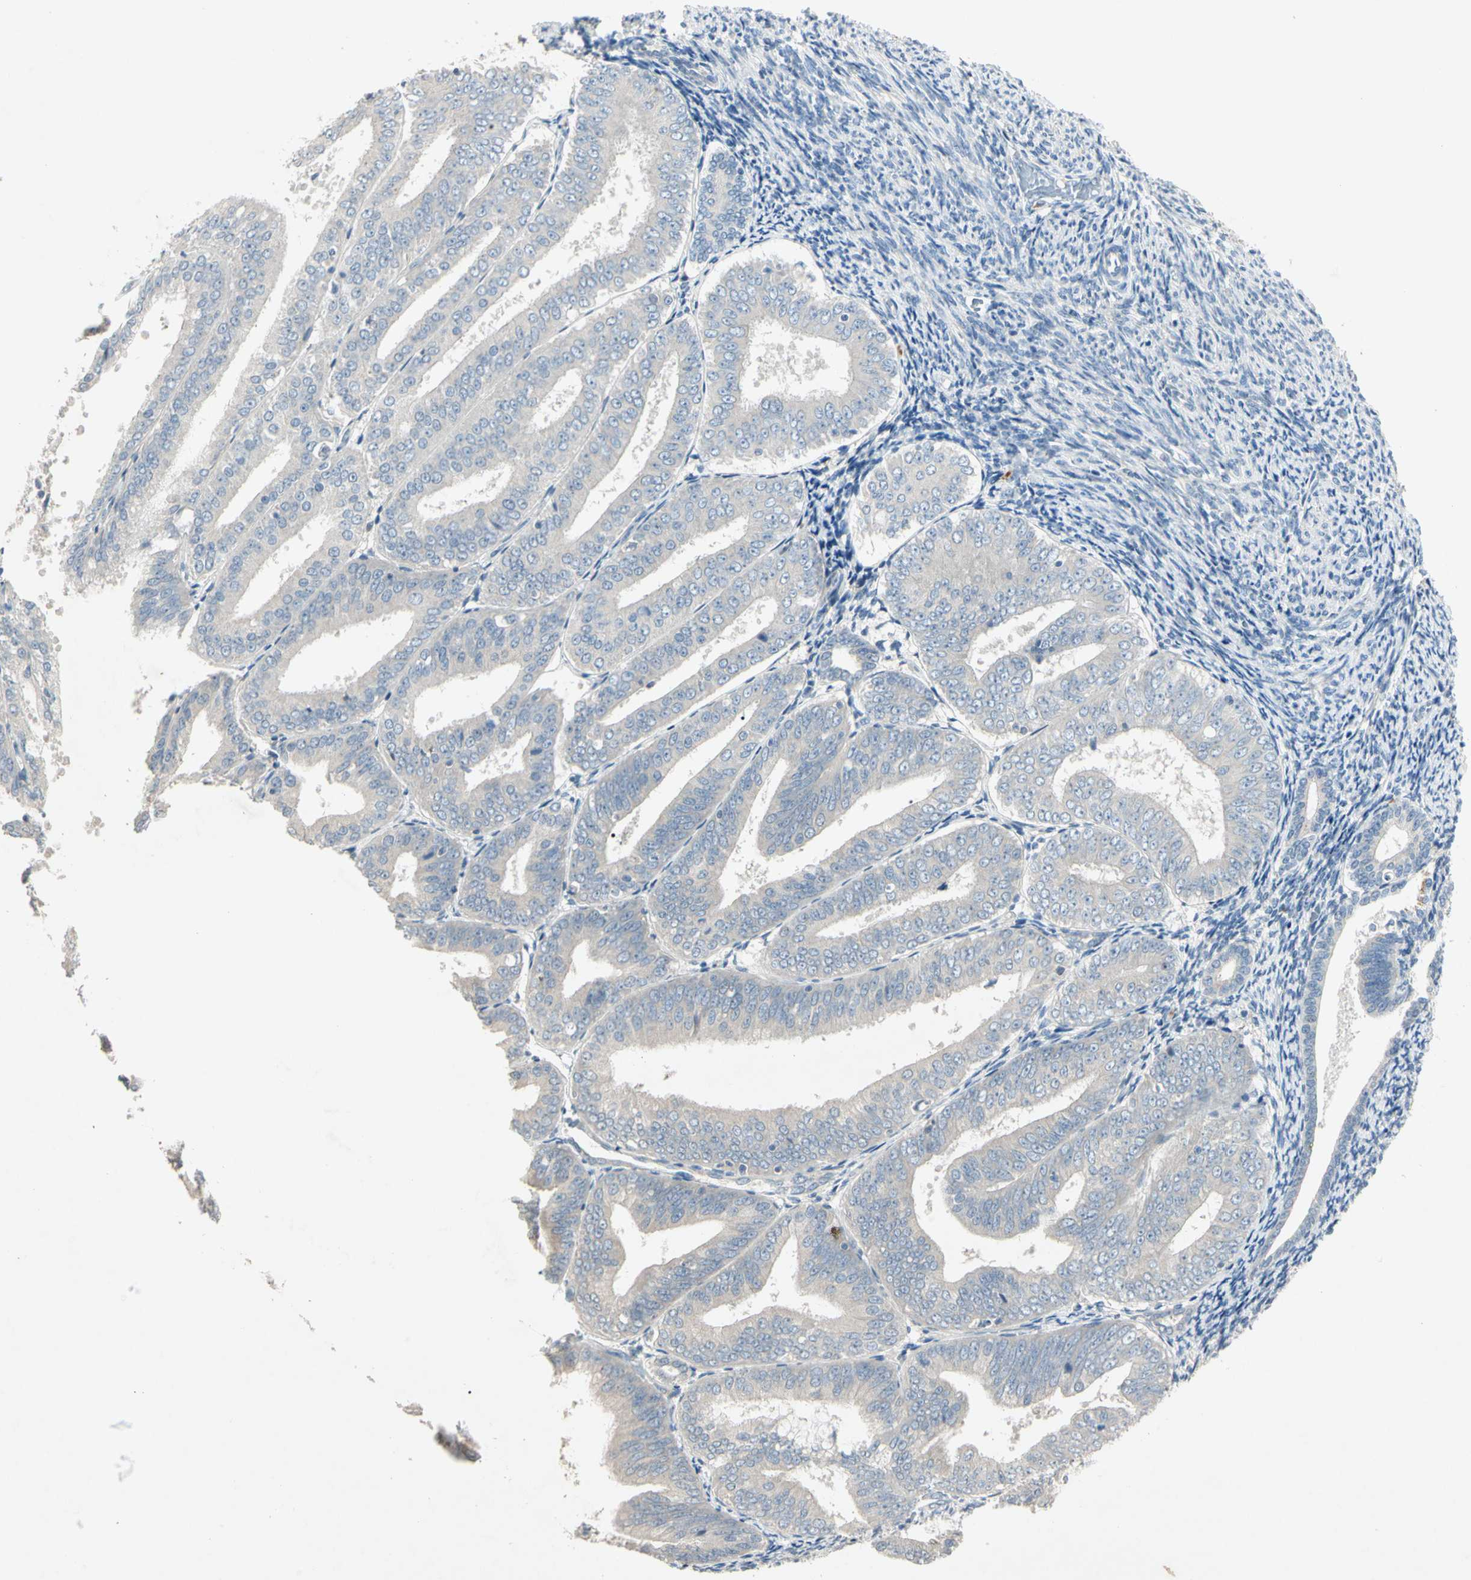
{"staining": {"intensity": "negative", "quantity": "none", "location": "none"}, "tissue": "endometrial cancer", "cell_type": "Tumor cells", "image_type": "cancer", "snomed": [{"axis": "morphology", "description": "Adenocarcinoma, NOS"}, {"axis": "topography", "description": "Endometrium"}], "caption": "An IHC micrograph of endometrial adenocarcinoma is shown. There is no staining in tumor cells of endometrial adenocarcinoma.", "gene": "PRSS21", "patient": {"sex": "female", "age": 63}}